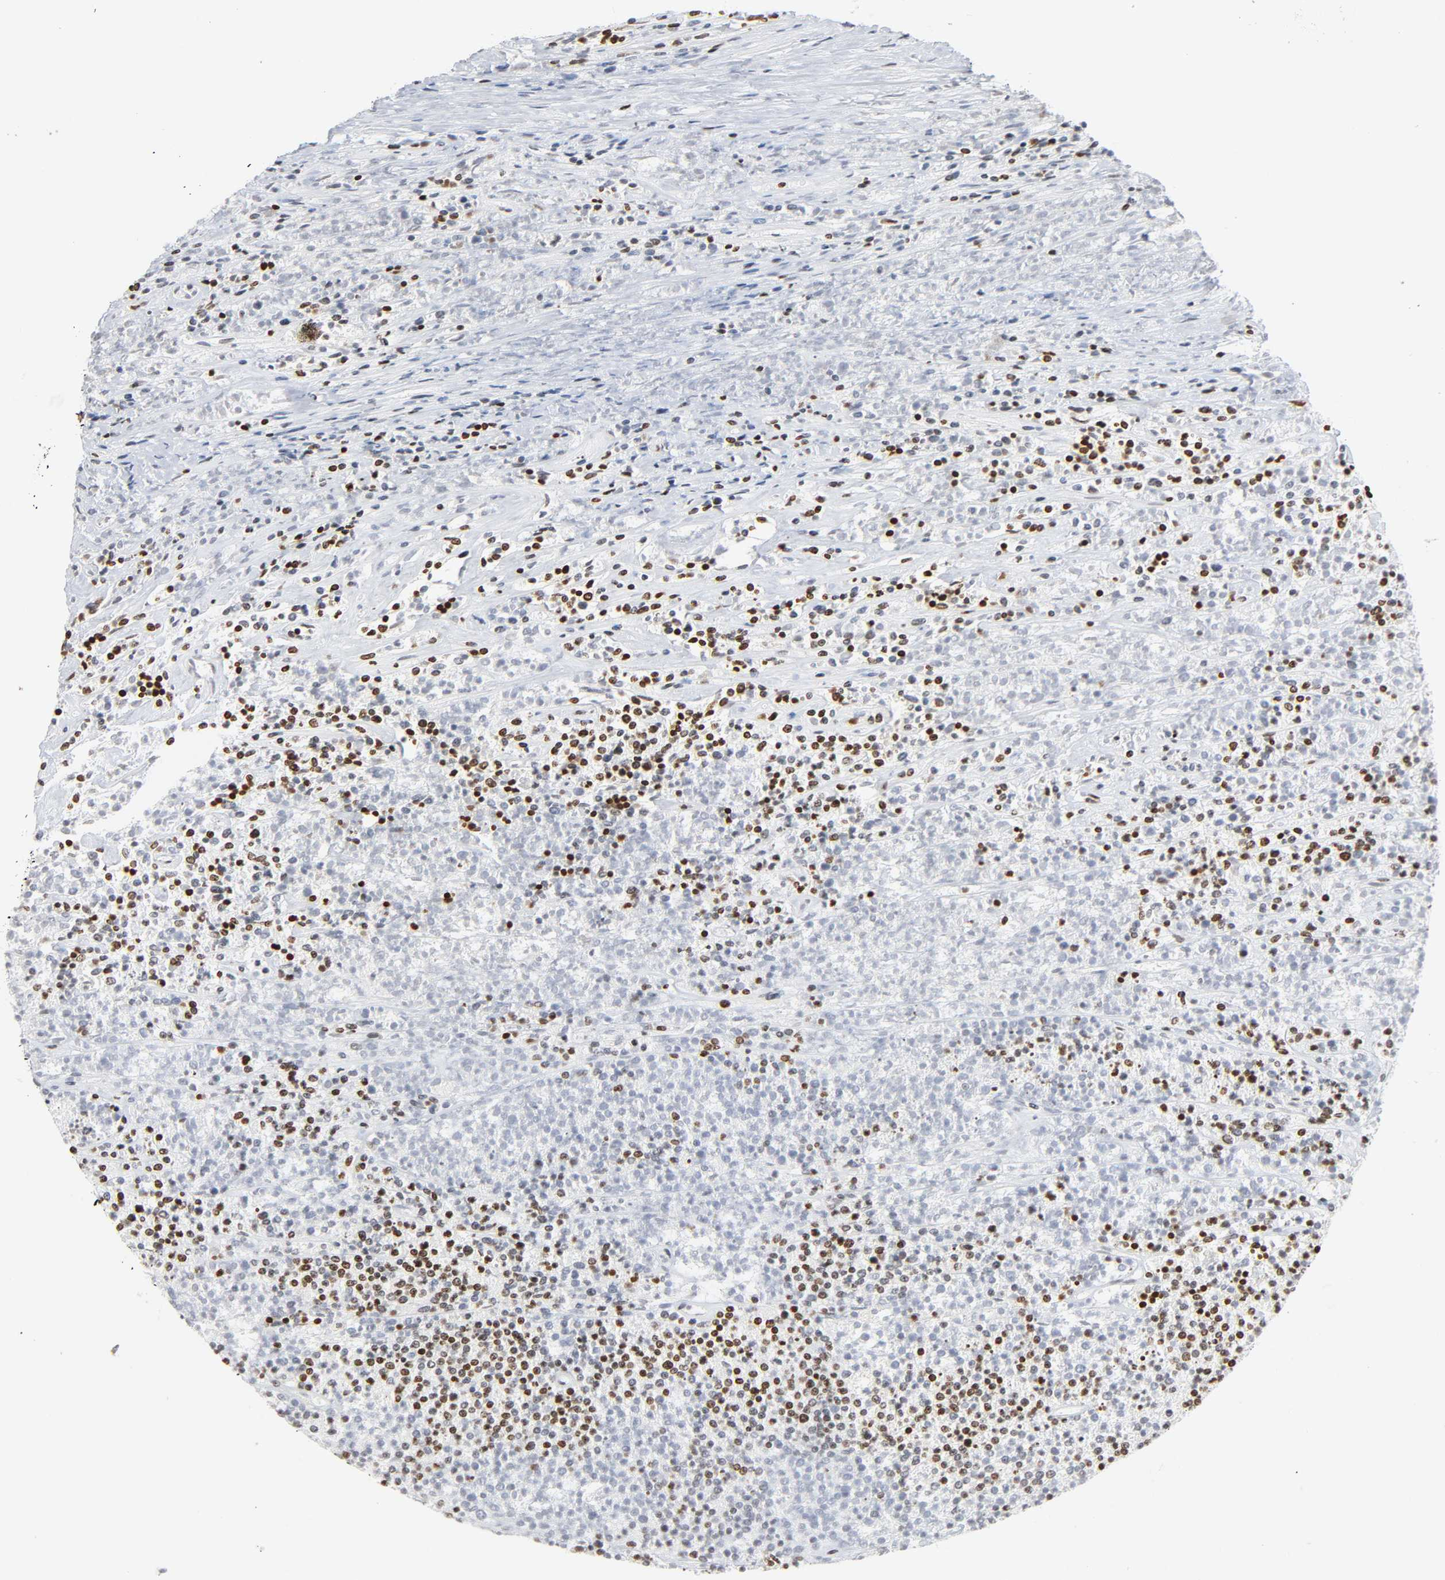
{"staining": {"intensity": "strong", "quantity": "25%-75%", "location": "nuclear"}, "tissue": "lymphoma", "cell_type": "Tumor cells", "image_type": "cancer", "snomed": [{"axis": "morphology", "description": "Malignant lymphoma, non-Hodgkin's type, High grade"}, {"axis": "topography", "description": "Lymph node"}], "caption": "A brown stain labels strong nuclear expression of a protein in human lymphoma tumor cells. (Stains: DAB (3,3'-diaminobenzidine) in brown, nuclei in blue, Microscopy: brightfield microscopy at high magnification).", "gene": "HOXA6", "patient": {"sex": "female", "age": 73}}